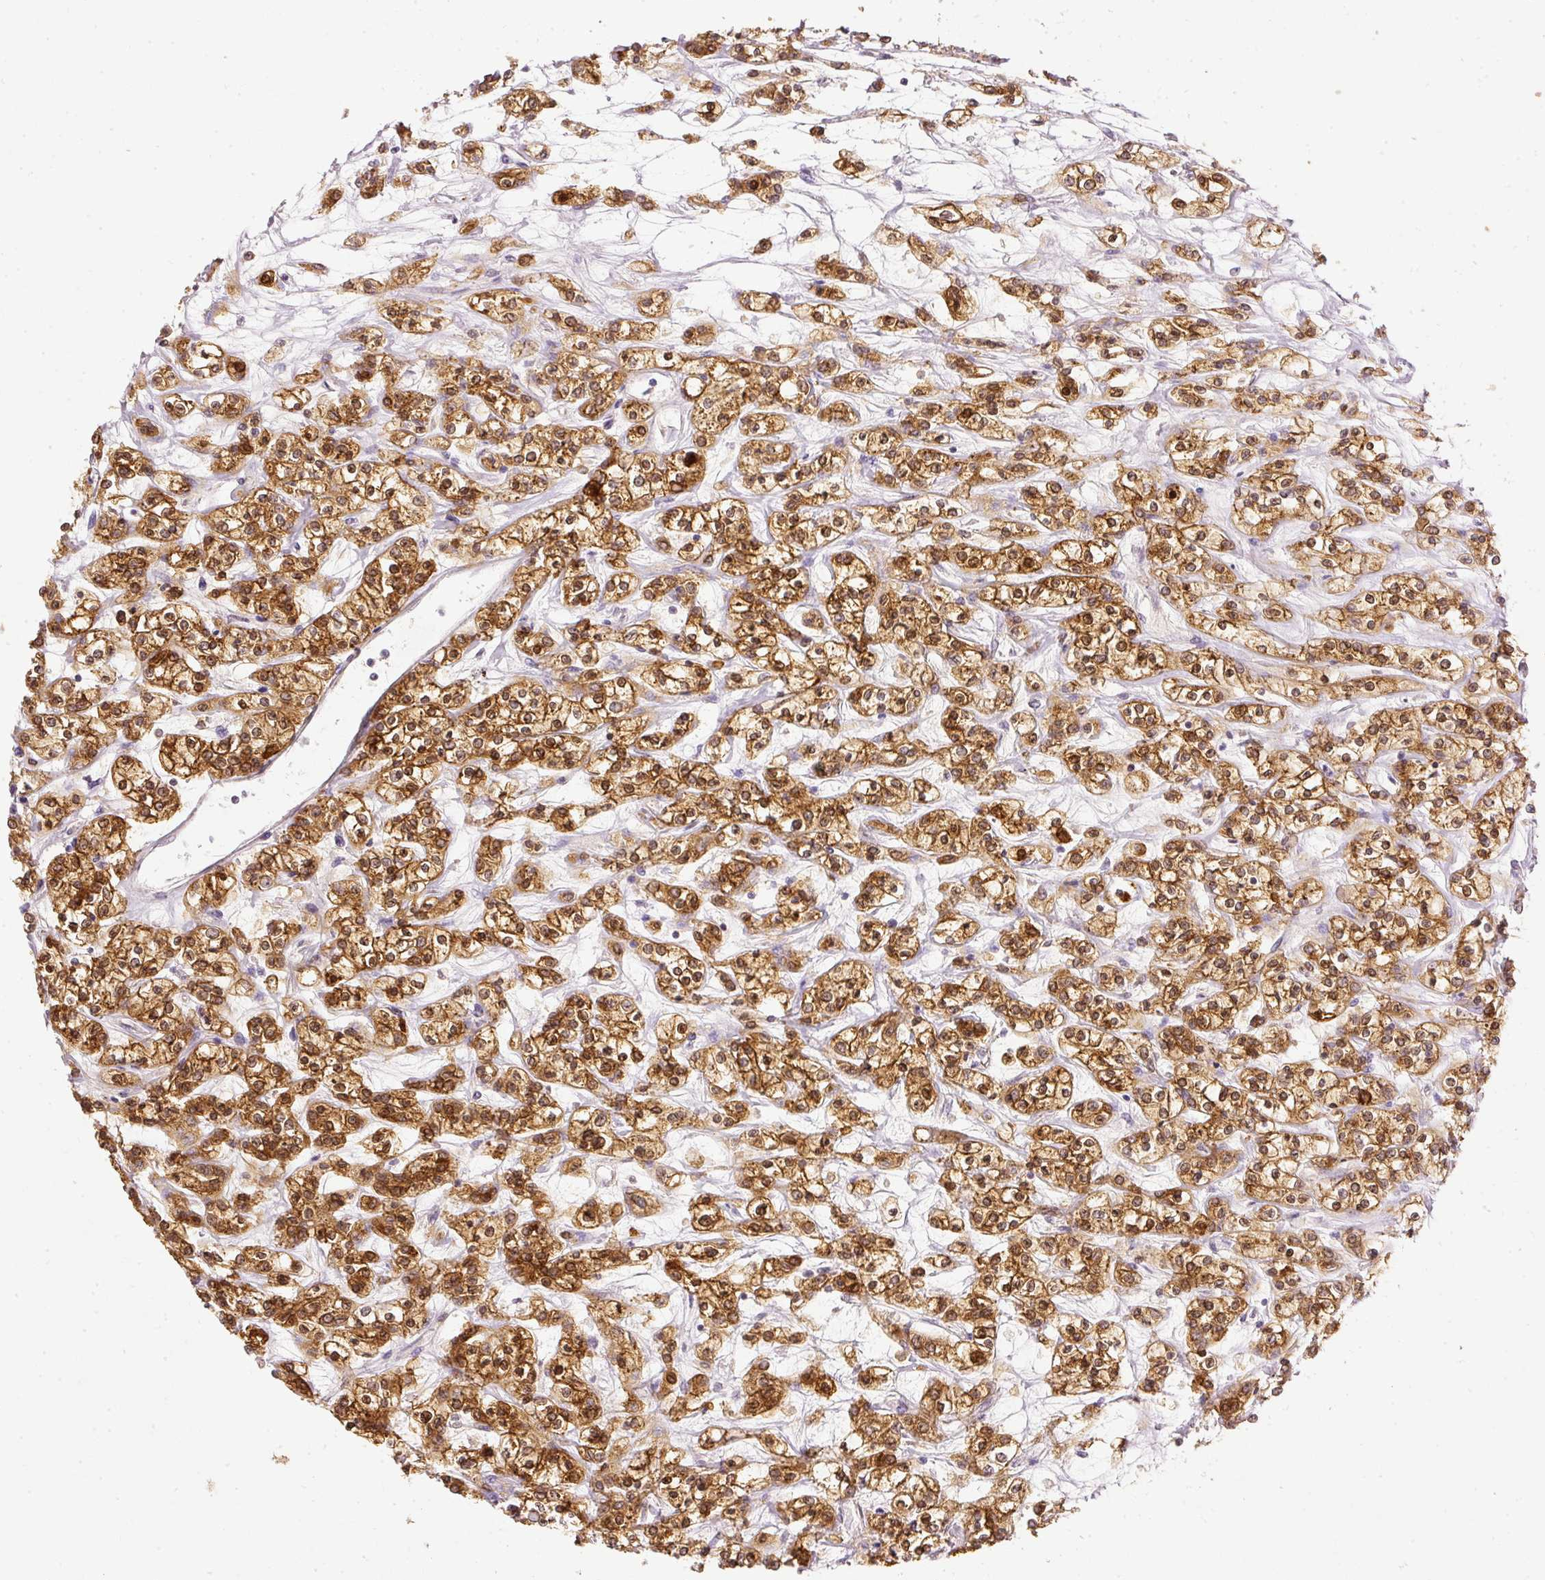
{"staining": {"intensity": "strong", "quantity": ">75%", "location": "cytoplasmic/membranous,nuclear"}, "tissue": "renal cancer", "cell_type": "Tumor cells", "image_type": "cancer", "snomed": [{"axis": "morphology", "description": "Adenocarcinoma, NOS"}, {"axis": "topography", "description": "Kidney"}], "caption": "A photomicrograph of renal cancer stained for a protein demonstrates strong cytoplasmic/membranous and nuclear brown staining in tumor cells.", "gene": "ARMH3", "patient": {"sex": "female", "age": 59}}